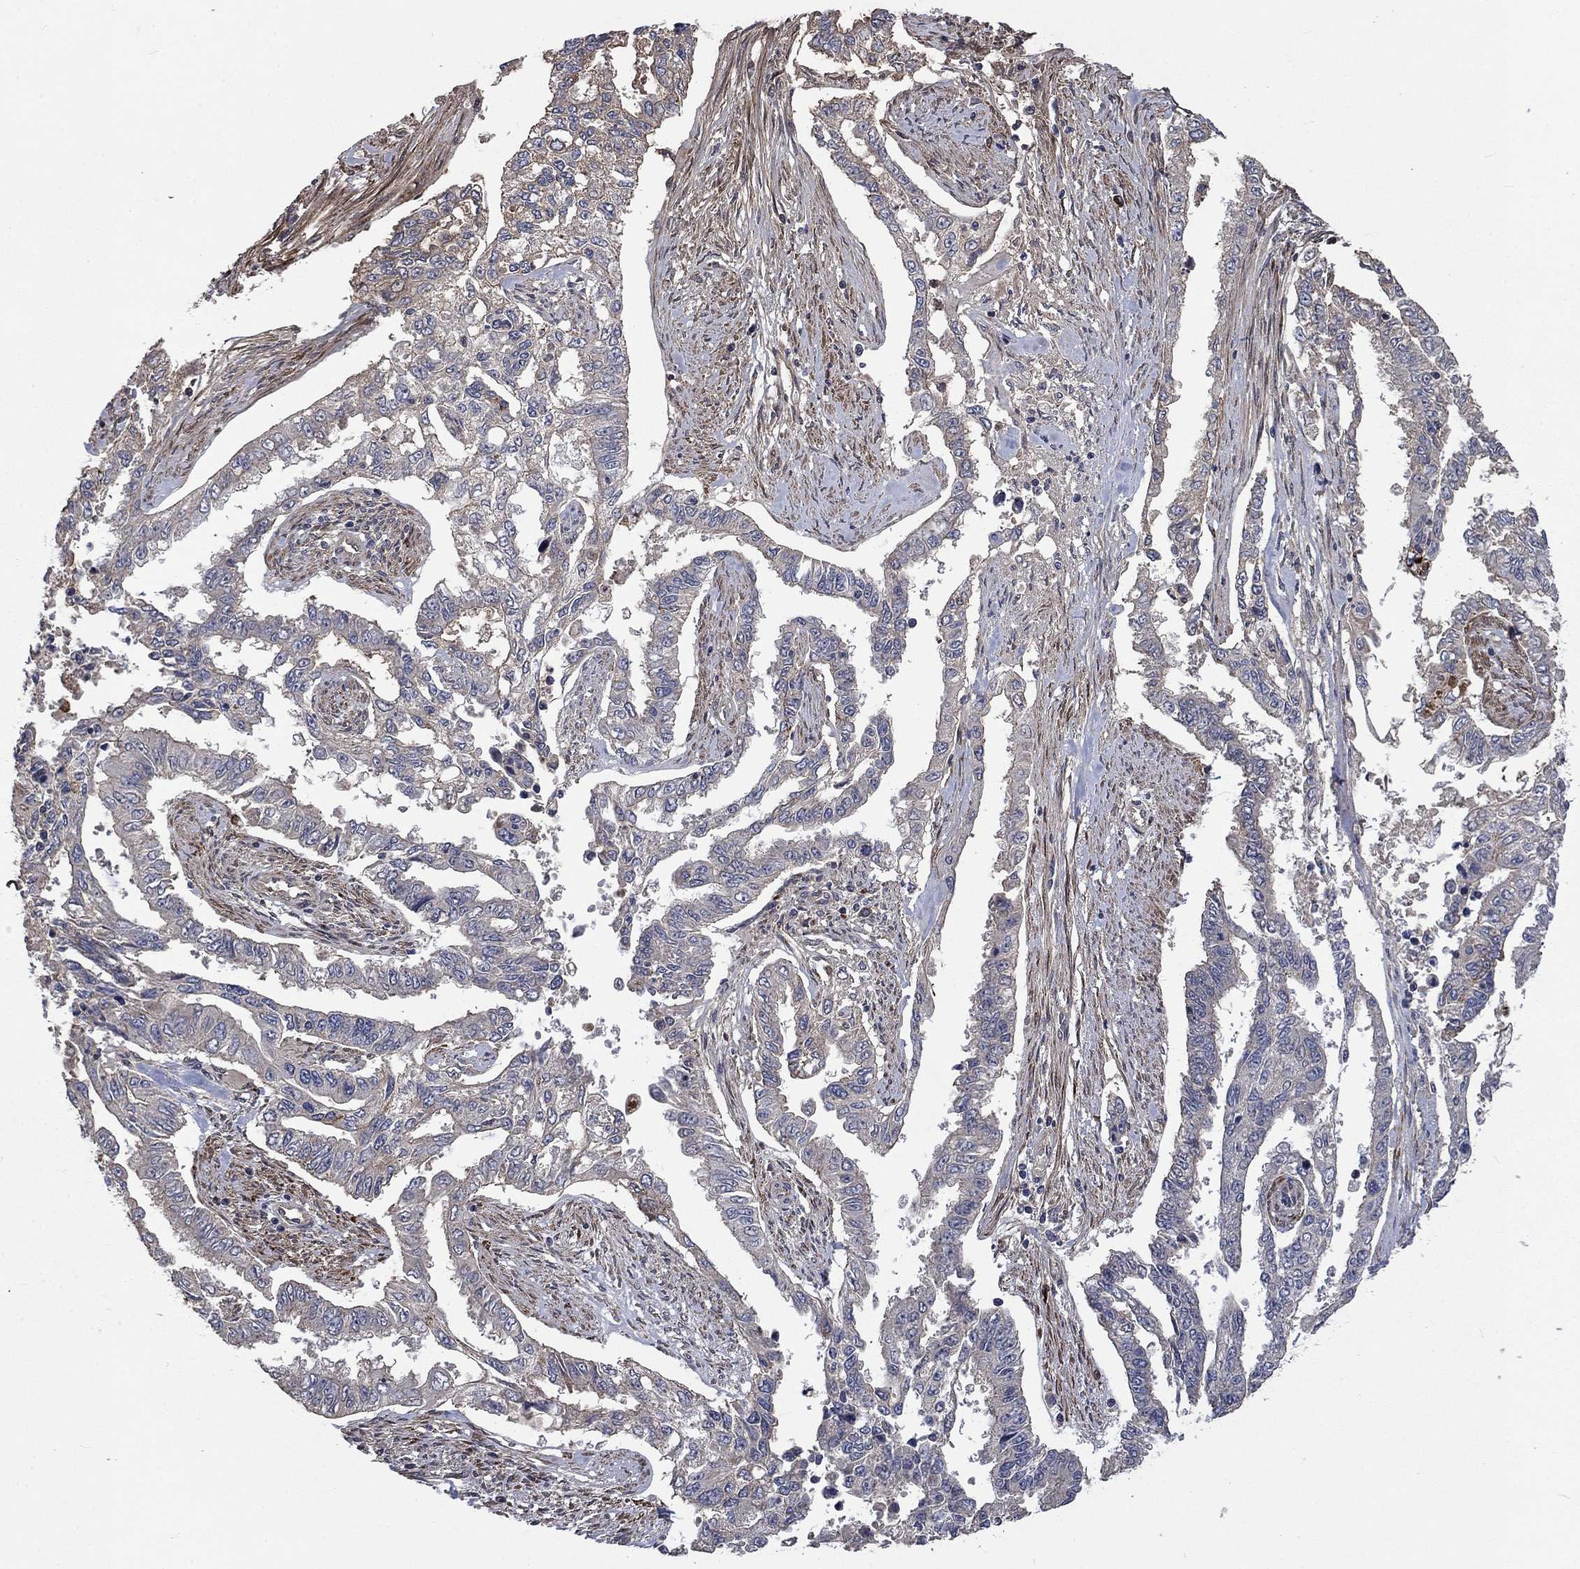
{"staining": {"intensity": "negative", "quantity": "none", "location": "none"}, "tissue": "endometrial cancer", "cell_type": "Tumor cells", "image_type": "cancer", "snomed": [{"axis": "morphology", "description": "Adenocarcinoma, NOS"}, {"axis": "topography", "description": "Uterus"}], "caption": "Tumor cells show no significant staining in endometrial cancer (adenocarcinoma).", "gene": "VCAN", "patient": {"sex": "female", "age": 59}}